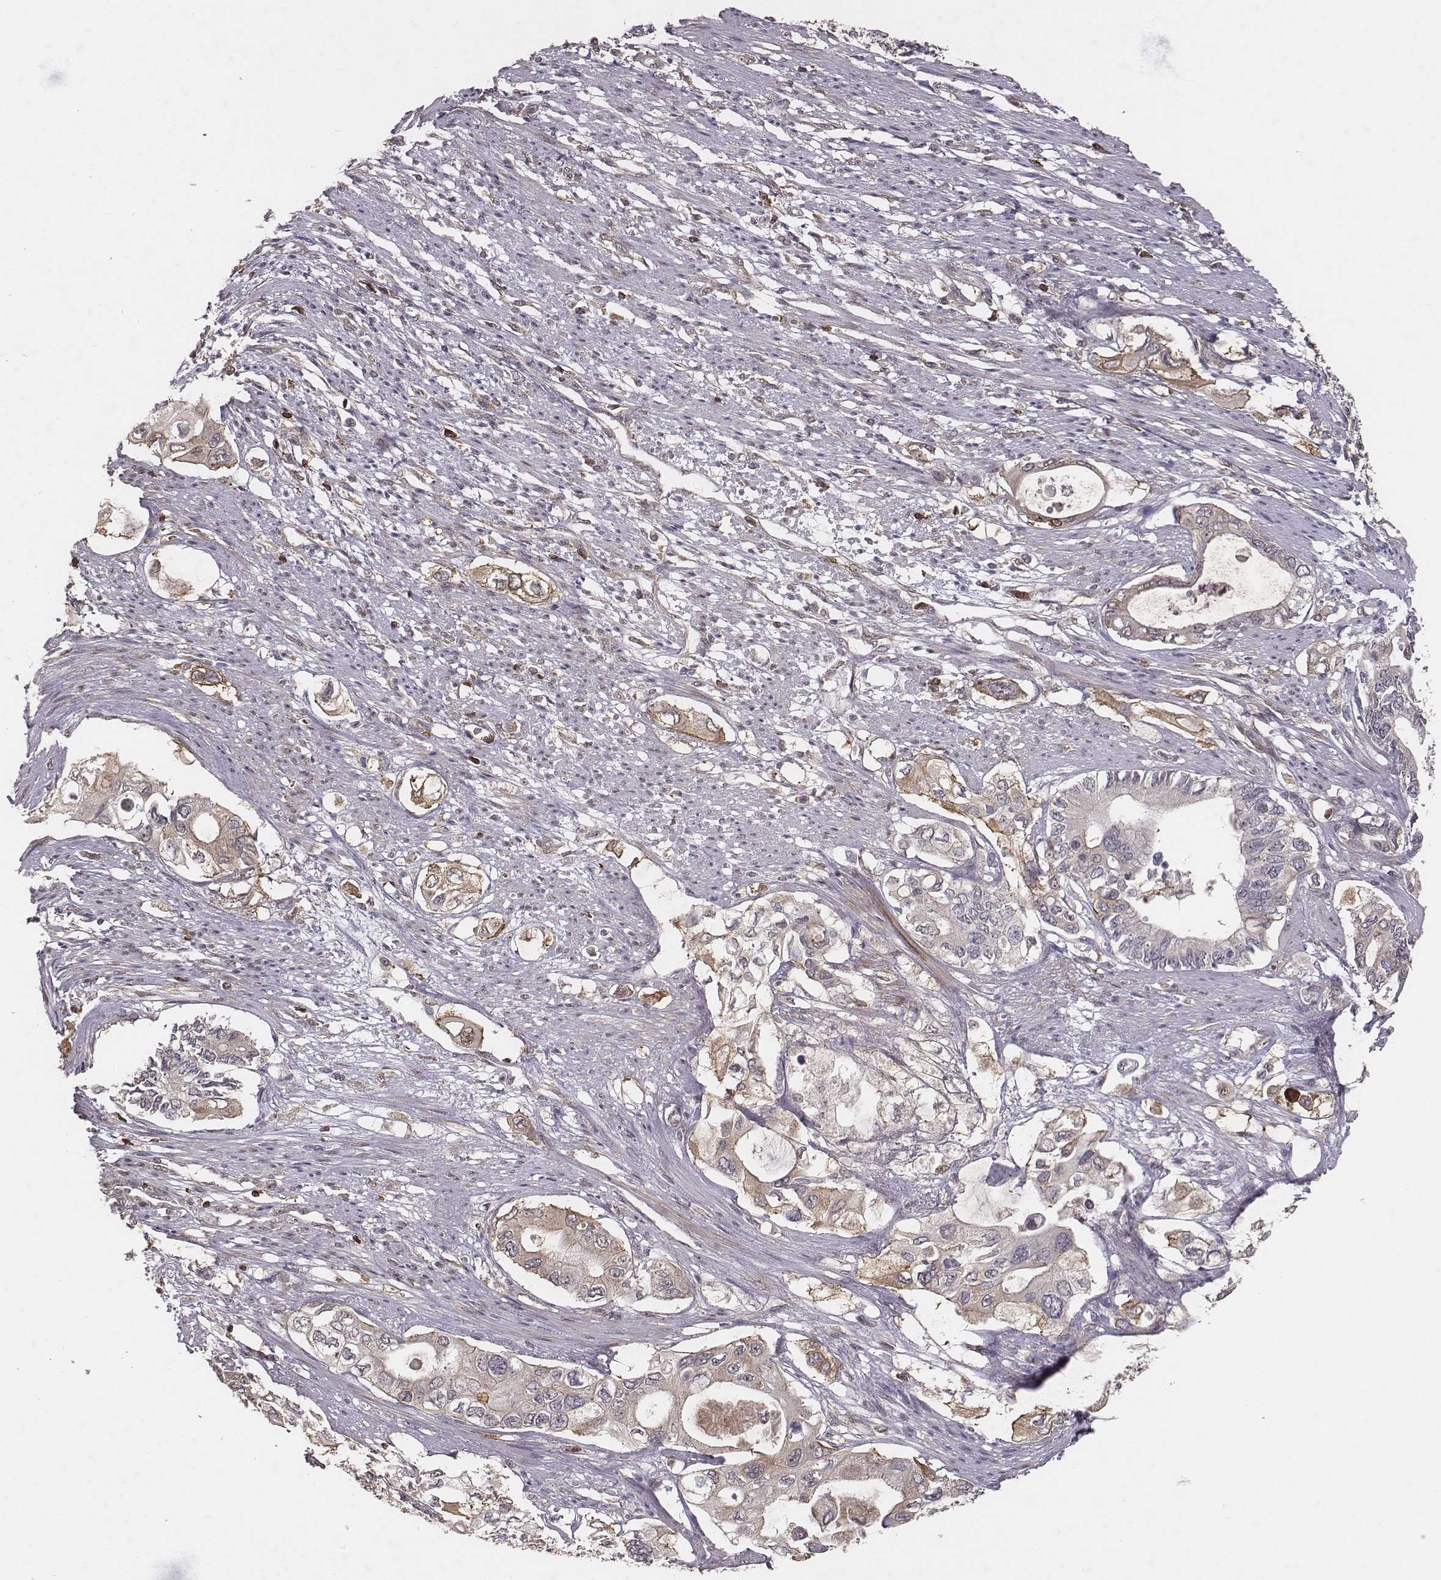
{"staining": {"intensity": "negative", "quantity": "none", "location": "none"}, "tissue": "pancreatic cancer", "cell_type": "Tumor cells", "image_type": "cancer", "snomed": [{"axis": "morphology", "description": "Adenocarcinoma, NOS"}, {"axis": "topography", "description": "Pancreas"}], "caption": "This is a image of immunohistochemistry (IHC) staining of adenocarcinoma (pancreatic), which shows no expression in tumor cells. The staining was performed using DAB (3,3'-diaminobenzidine) to visualize the protein expression in brown, while the nuclei were stained in blue with hematoxylin (Magnification: 20x).", "gene": "PILRA", "patient": {"sex": "female", "age": 63}}